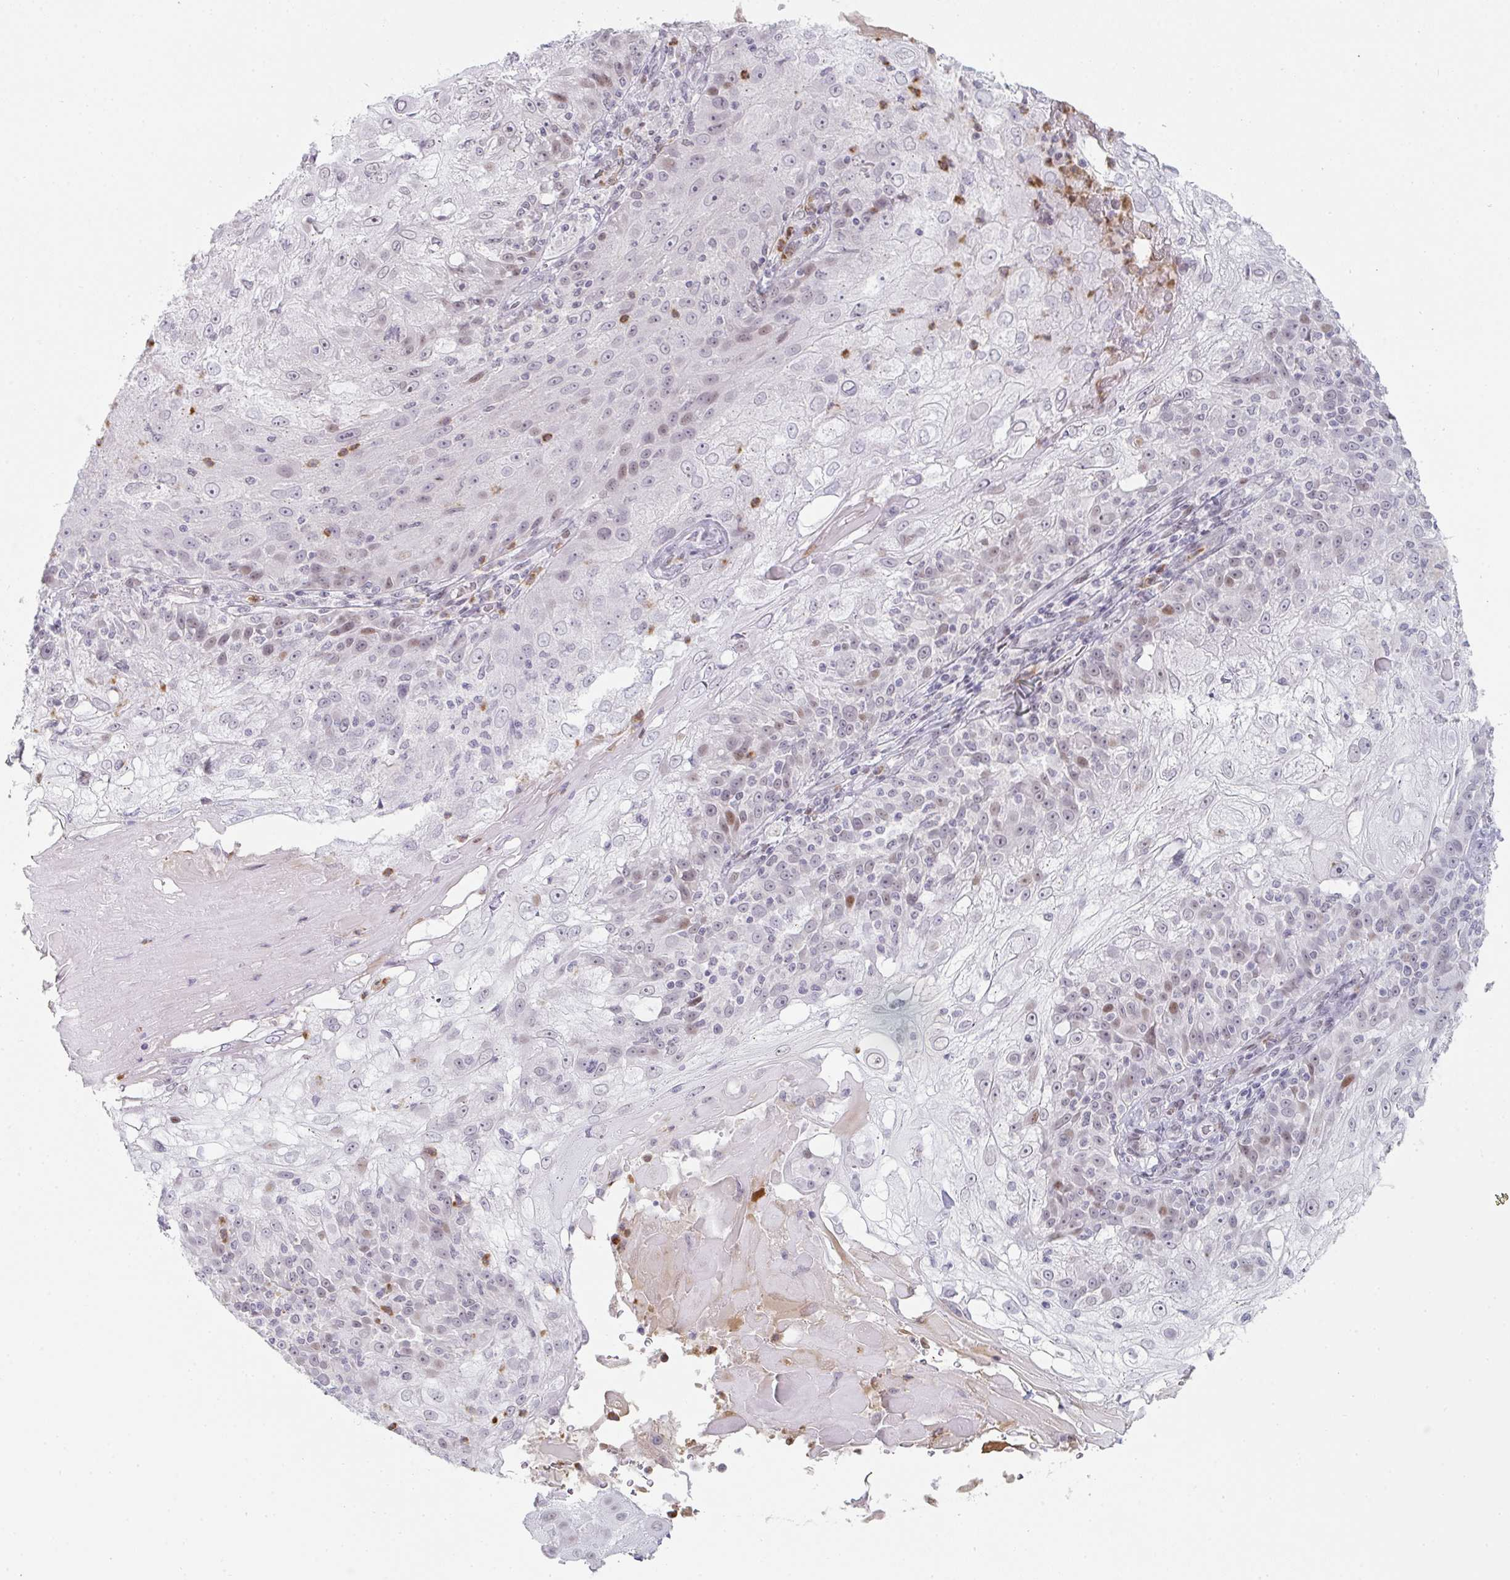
{"staining": {"intensity": "weak", "quantity": "<25%", "location": "nuclear"}, "tissue": "skin cancer", "cell_type": "Tumor cells", "image_type": "cancer", "snomed": [{"axis": "morphology", "description": "Normal tissue, NOS"}, {"axis": "morphology", "description": "Squamous cell carcinoma, NOS"}, {"axis": "topography", "description": "Skin"}], "caption": "Immunohistochemistry micrograph of human skin cancer stained for a protein (brown), which shows no expression in tumor cells.", "gene": "LIN54", "patient": {"sex": "female", "age": 83}}